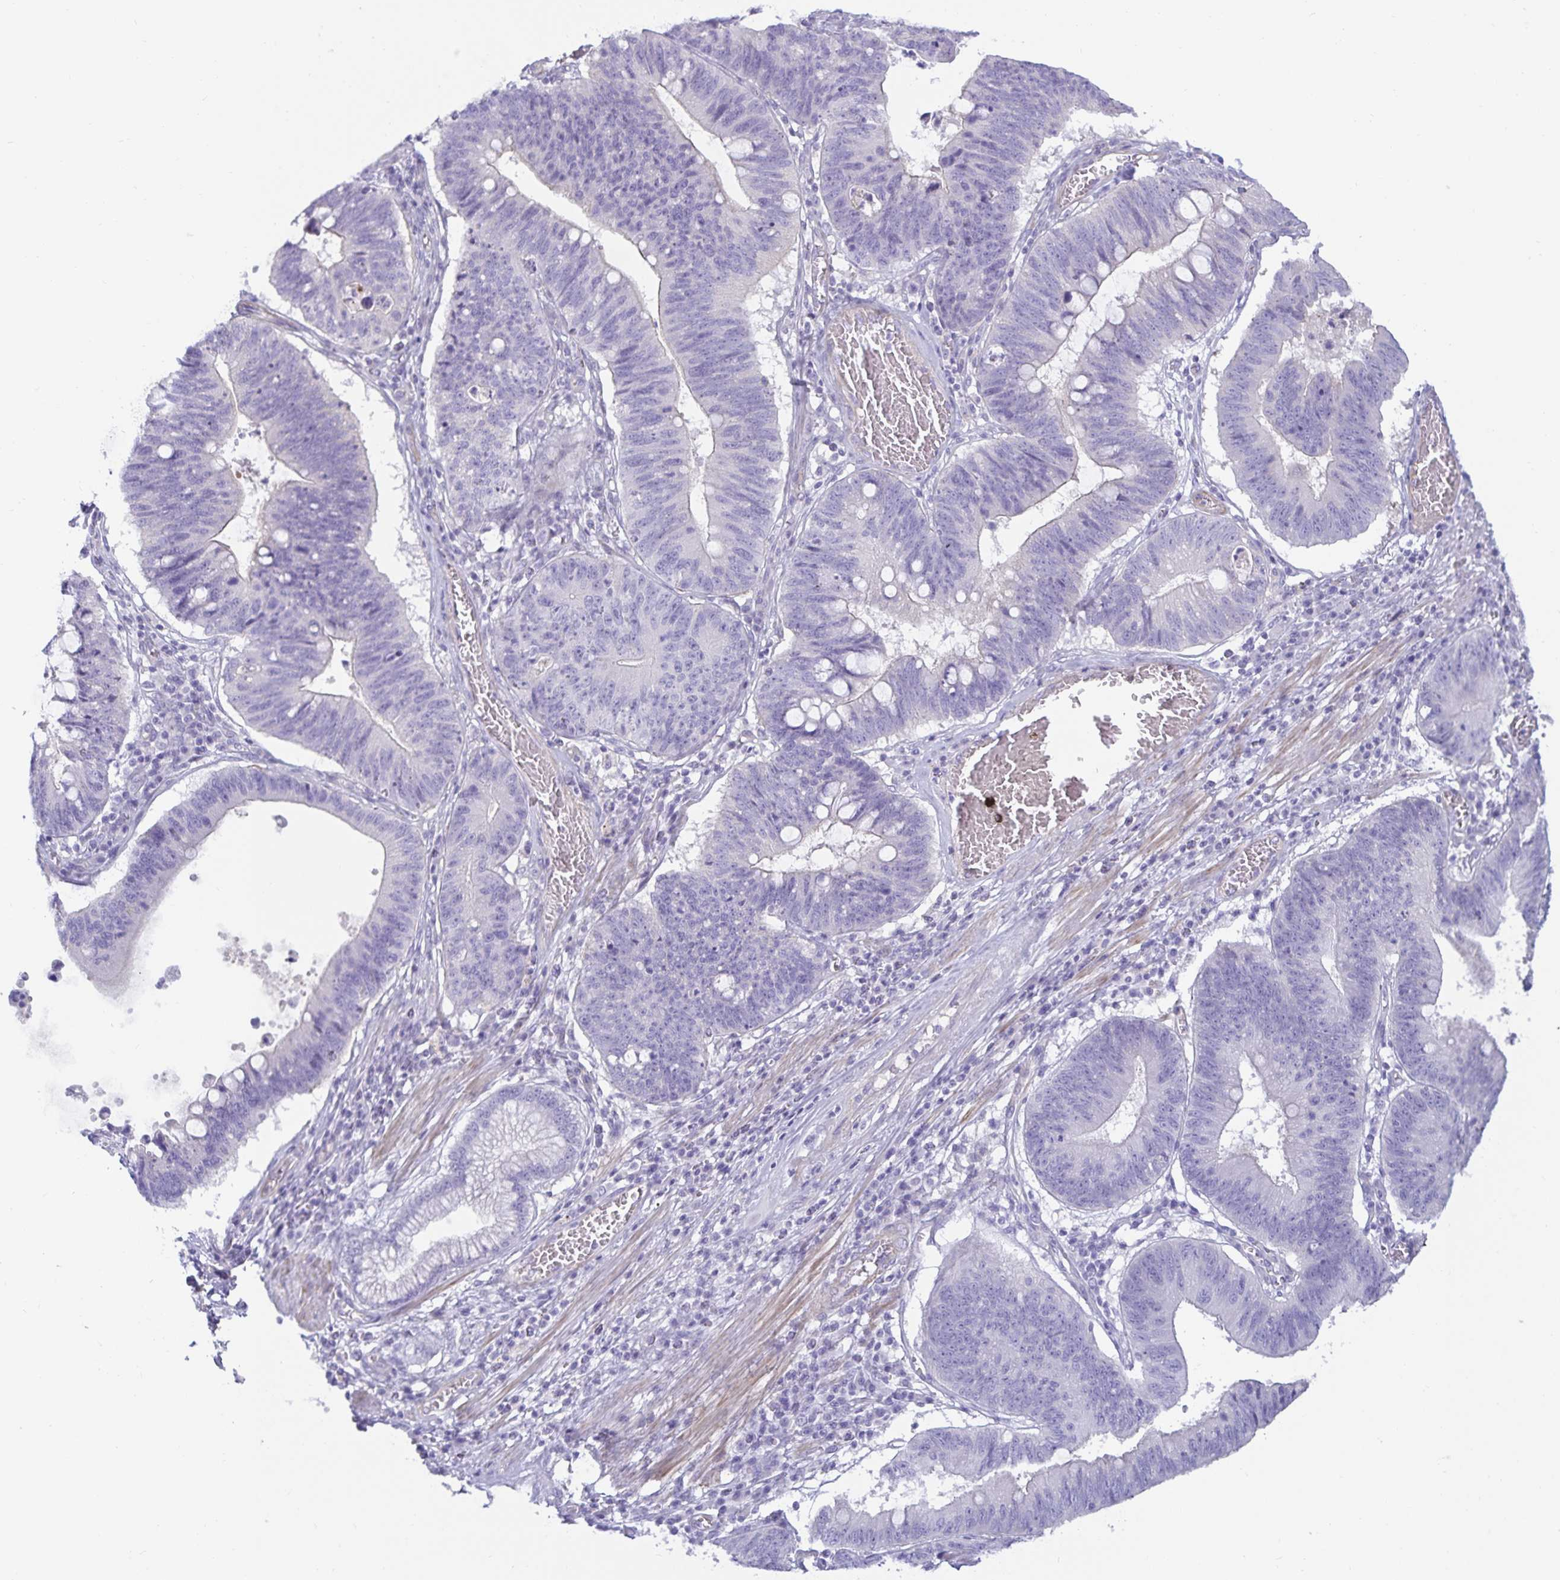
{"staining": {"intensity": "negative", "quantity": "none", "location": "none"}, "tissue": "stomach cancer", "cell_type": "Tumor cells", "image_type": "cancer", "snomed": [{"axis": "morphology", "description": "Adenocarcinoma, NOS"}, {"axis": "topography", "description": "Stomach"}], "caption": "Tumor cells are negative for brown protein staining in stomach adenocarcinoma.", "gene": "SPAG4", "patient": {"sex": "male", "age": 59}}